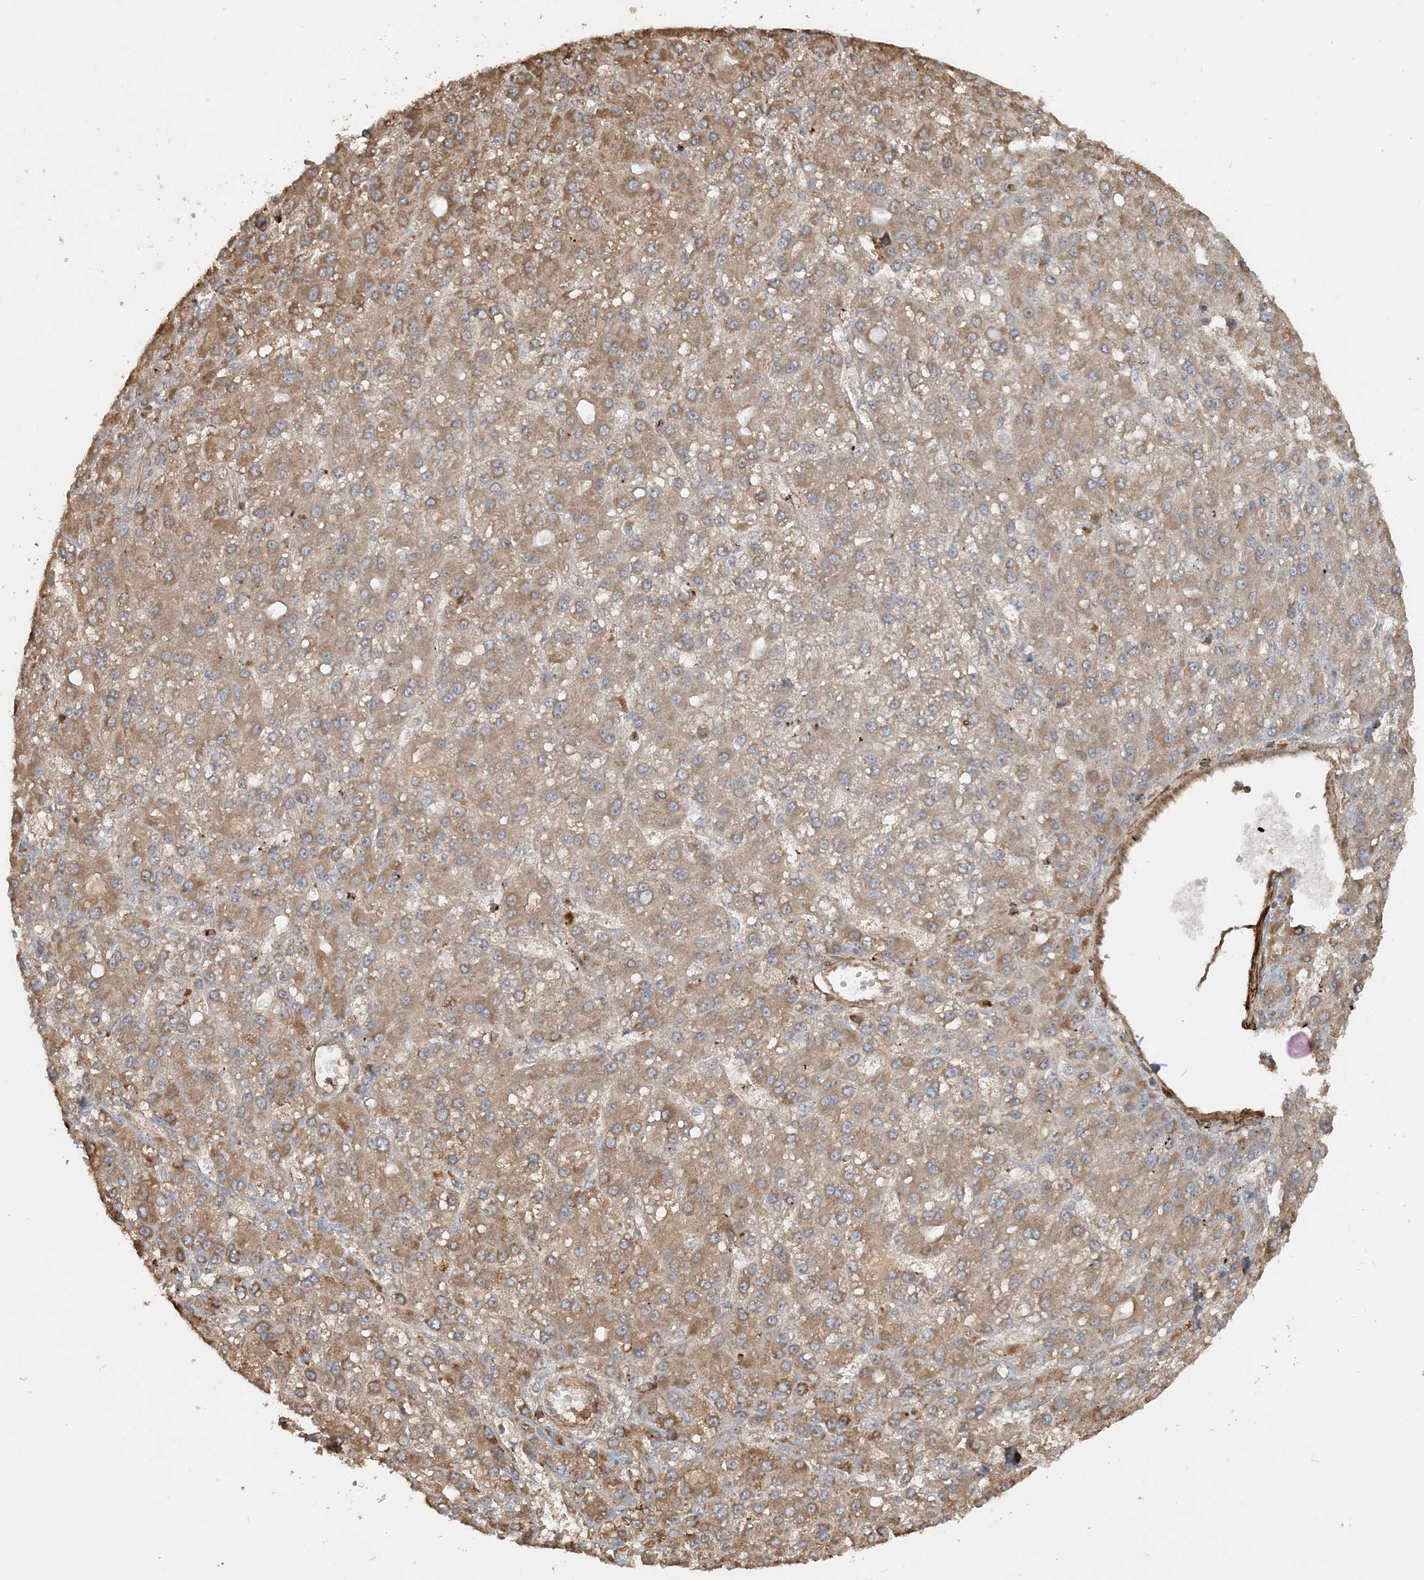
{"staining": {"intensity": "moderate", "quantity": ">75%", "location": "cytoplasmic/membranous"}, "tissue": "liver cancer", "cell_type": "Tumor cells", "image_type": "cancer", "snomed": [{"axis": "morphology", "description": "Carcinoma, Hepatocellular, NOS"}, {"axis": "topography", "description": "Liver"}], "caption": "A brown stain shows moderate cytoplasmic/membranous staining of a protein in liver cancer tumor cells. The staining was performed using DAB, with brown indicating positive protein expression. Nuclei are stained blue with hematoxylin.", "gene": "DSTN", "patient": {"sex": "male", "age": 67}}